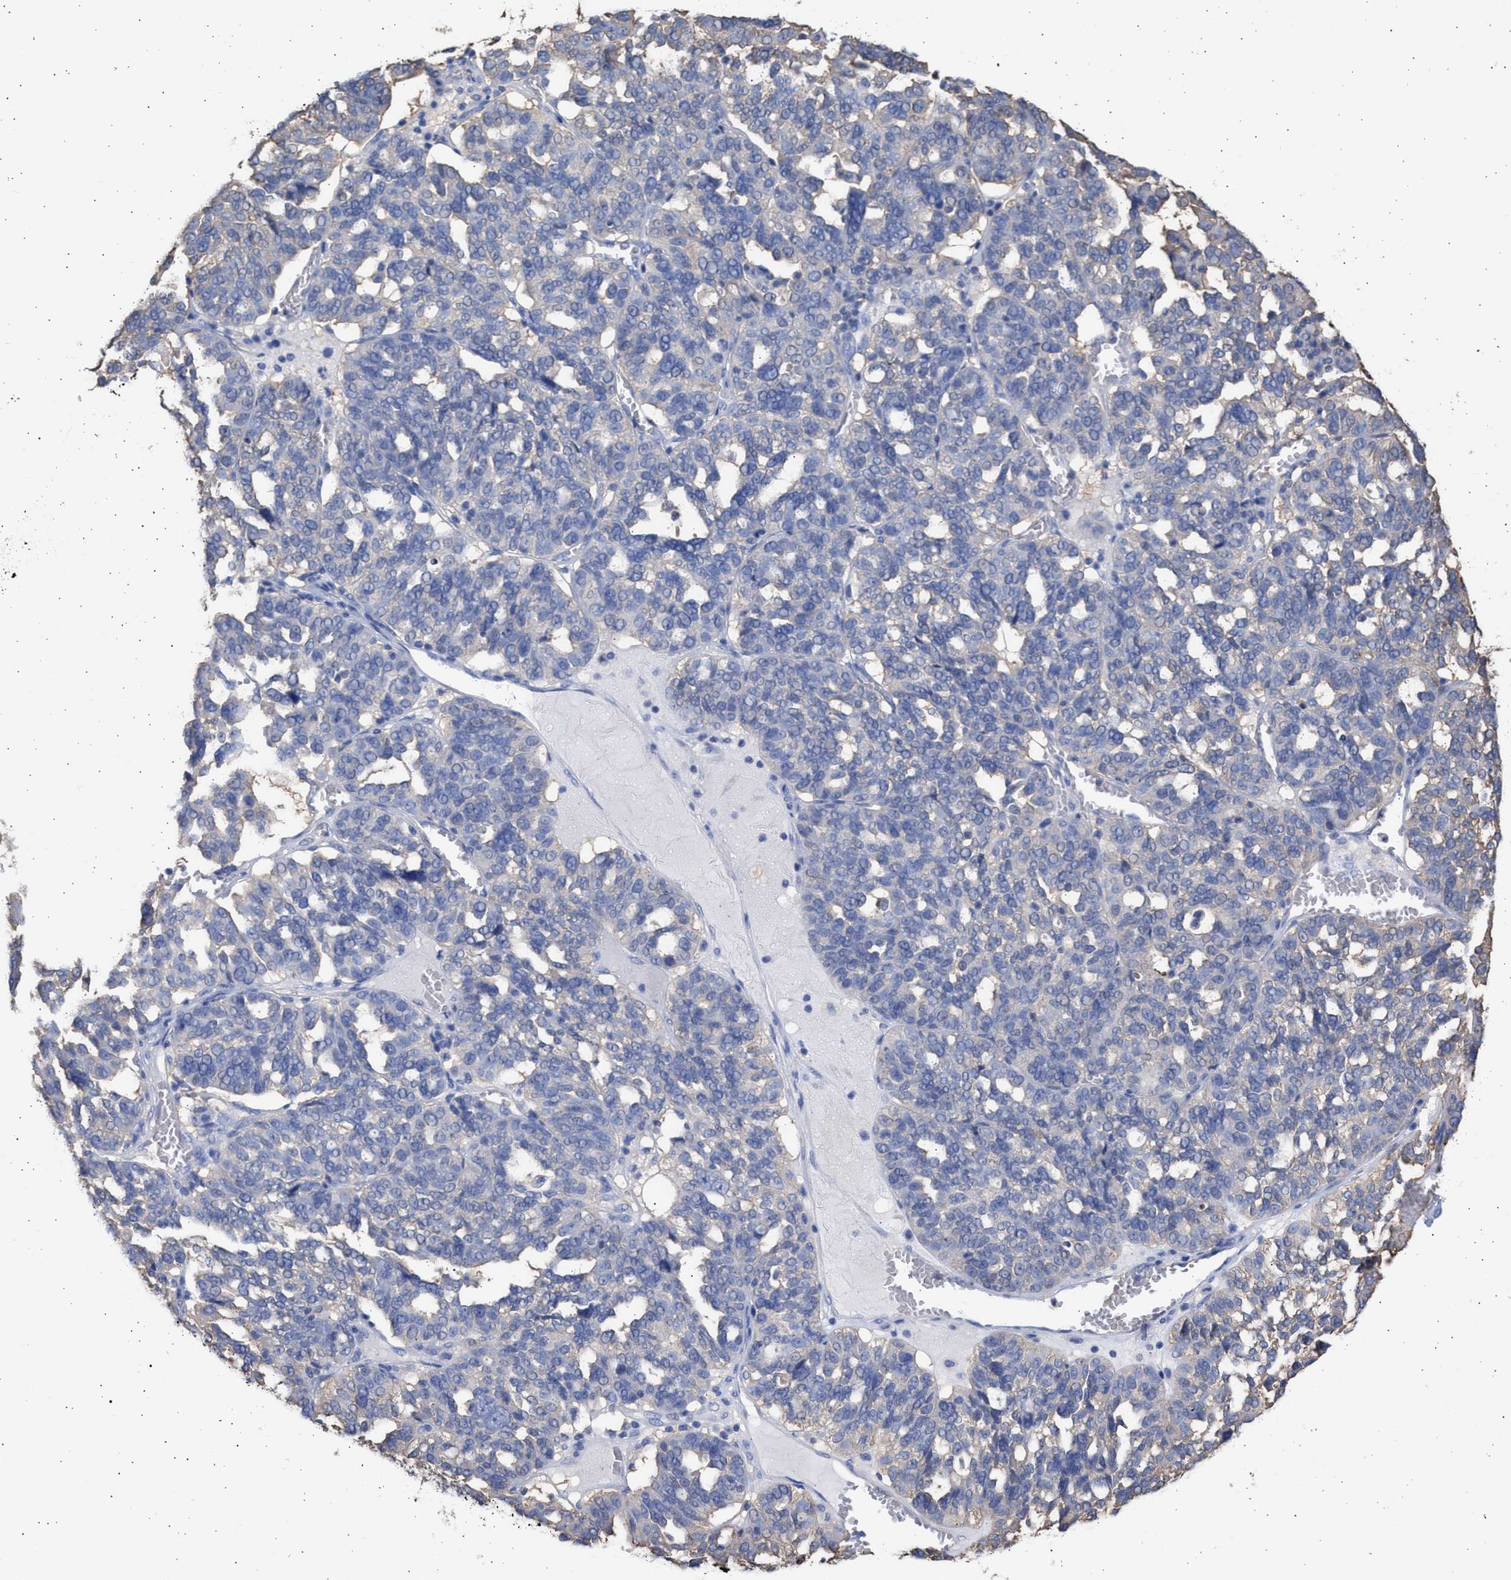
{"staining": {"intensity": "negative", "quantity": "none", "location": "none"}, "tissue": "ovarian cancer", "cell_type": "Tumor cells", "image_type": "cancer", "snomed": [{"axis": "morphology", "description": "Cystadenocarcinoma, serous, NOS"}, {"axis": "topography", "description": "Ovary"}], "caption": "A photomicrograph of human ovarian cancer is negative for staining in tumor cells.", "gene": "ALDOC", "patient": {"sex": "female", "age": 59}}